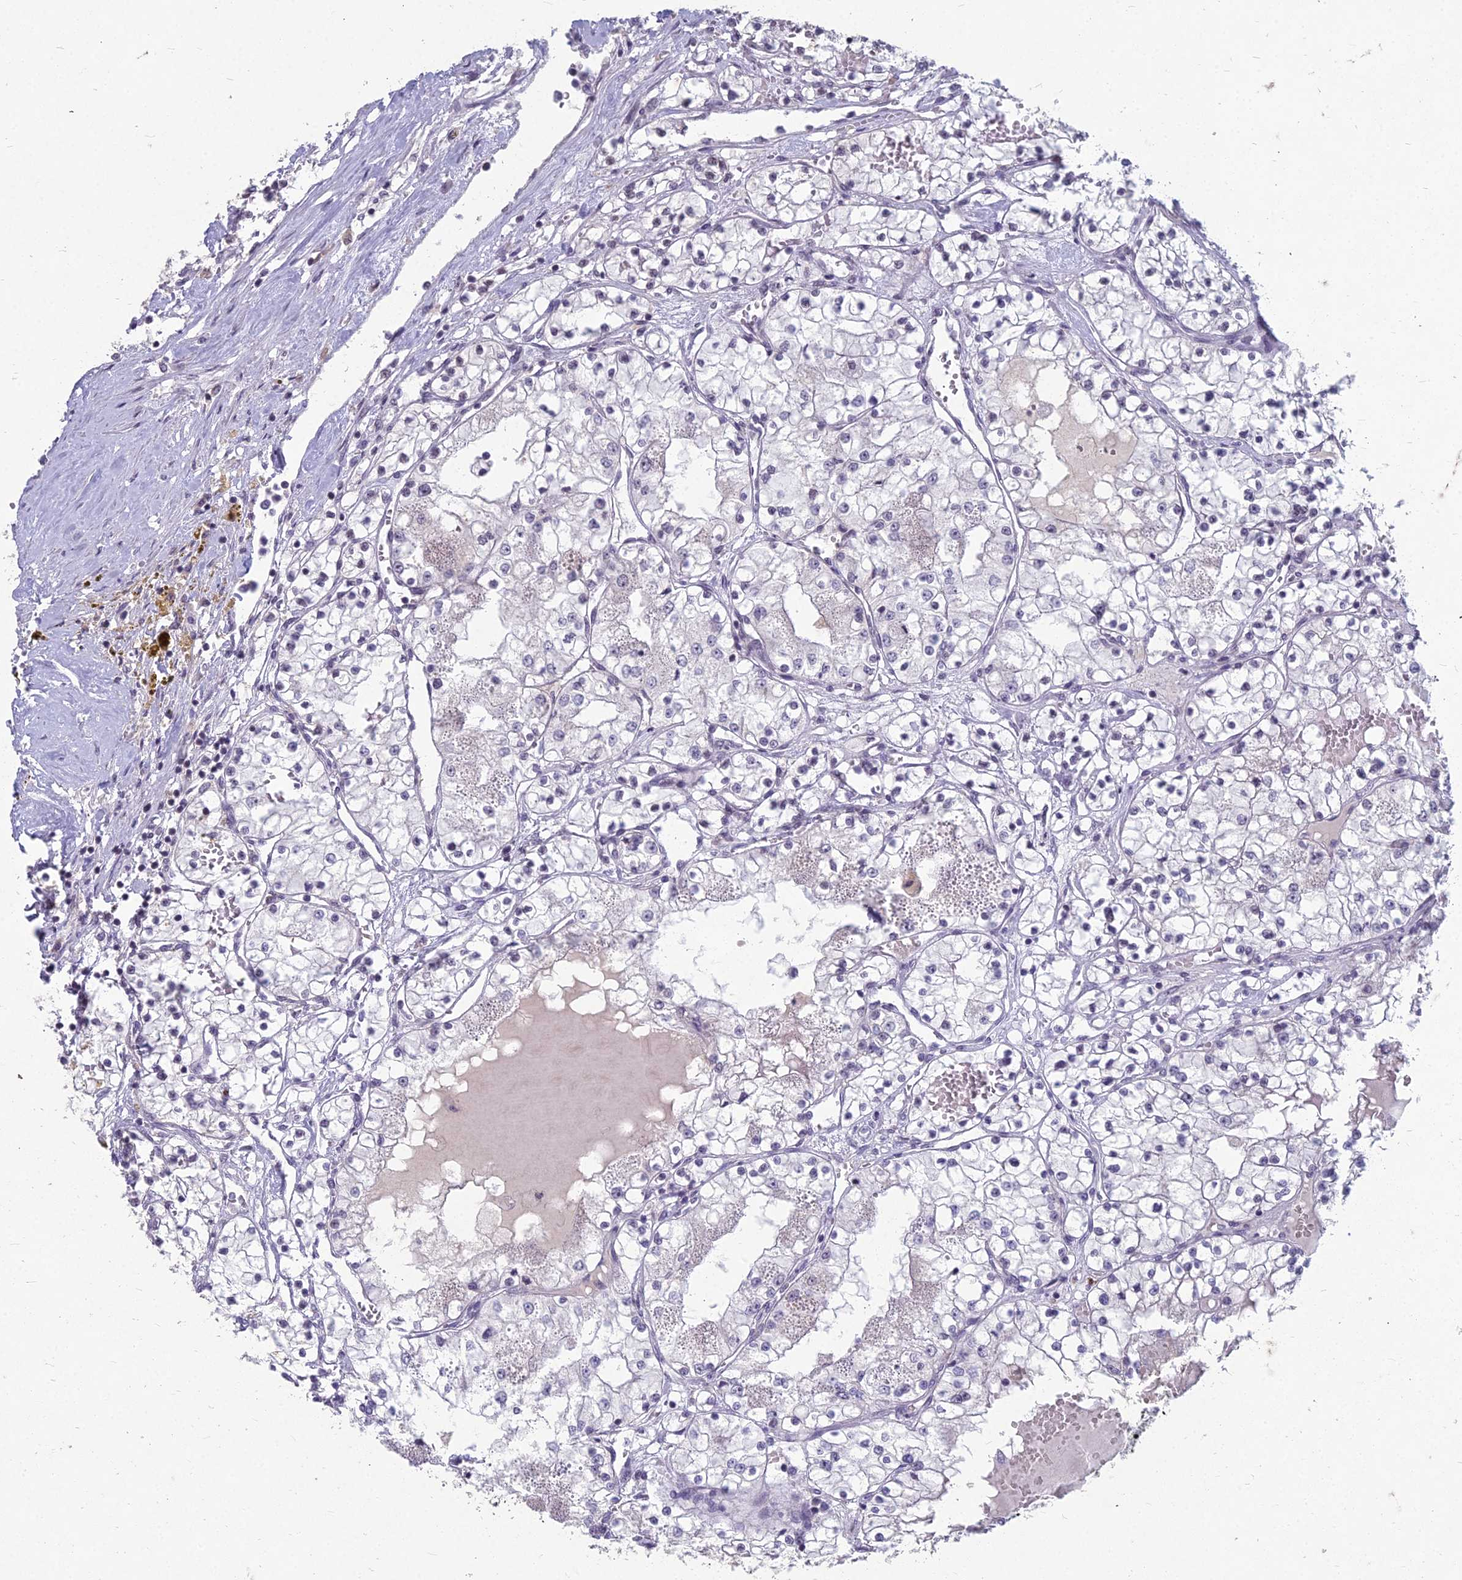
{"staining": {"intensity": "negative", "quantity": "none", "location": "none"}, "tissue": "renal cancer", "cell_type": "Tumor cells", "image_type": "cancer", "snomed": [{"axis": "morphology", "description": "Normal tissue, NOS"}, {"axis": "morphology", "description": "Adenocarcinoma, NOS"}, {"axis": "topography", "description": "Kidney"}], "caption": "This histopathology image is of renal cancer stained with IHC to label a protein in brown with the nuclei are counter-stained blue. There is no positivity in tumor cells.", "gene": "KAT7", "patient": {"sex": "male", "age": 68}}